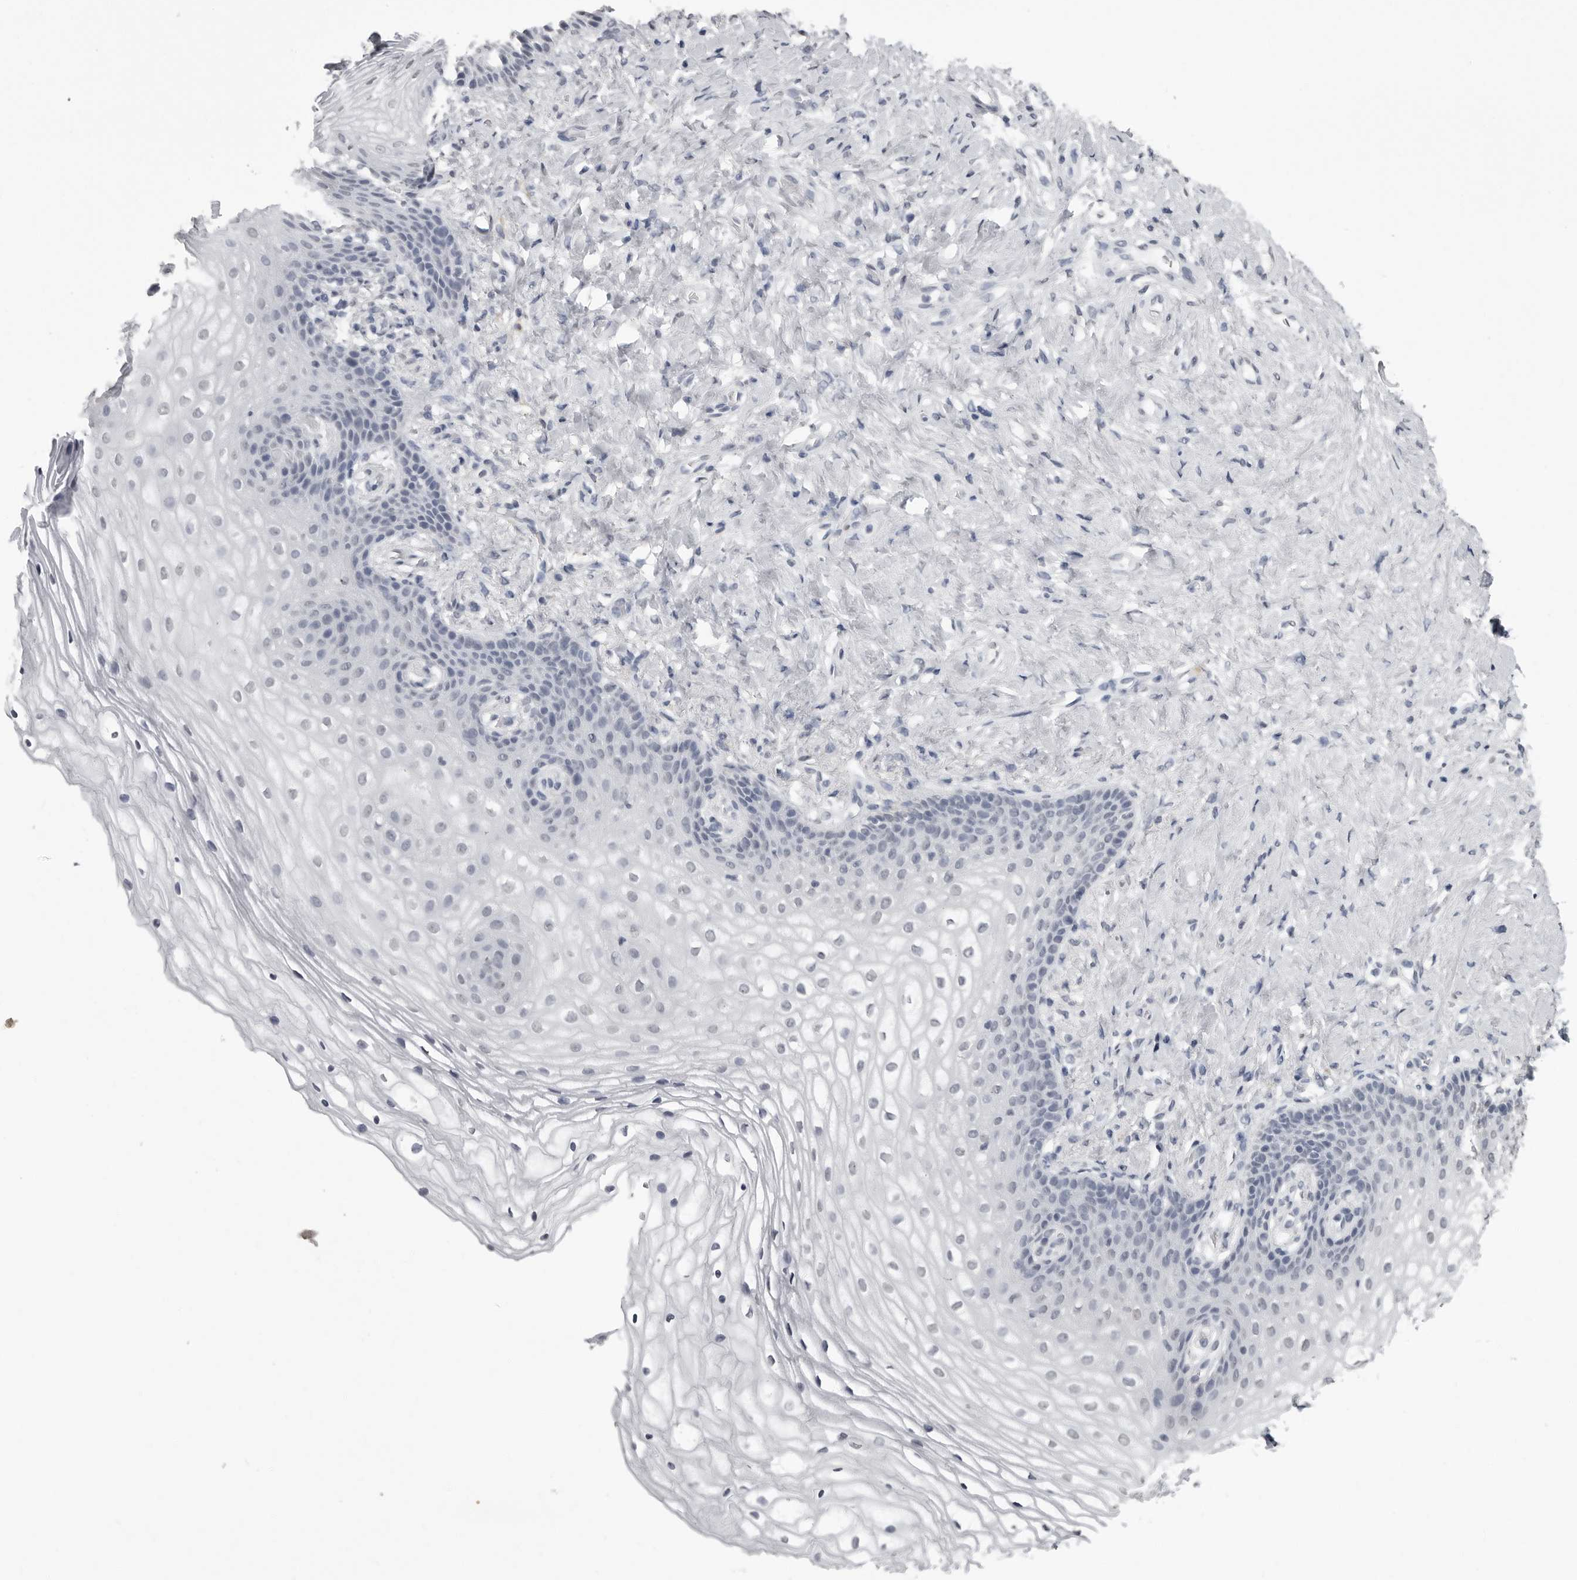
{"staining": {"intensity": "negative", "quantity": "none", "location": "none"}, "tissue": "vagina", "cell_type": "Squamous epithelial cells", "image_type": "normal", "snomed": [{"axis": "morphology", "description": "Normal tissue, NOS"}, {"axis": "topography", "description": "Vagina"}], "caption": "The histopathology image shows no staining of squamous epithelial cells in unremarkable vagina.", "gene": "HEPACAM", "patient": {"sex": "female", "age": 60}}